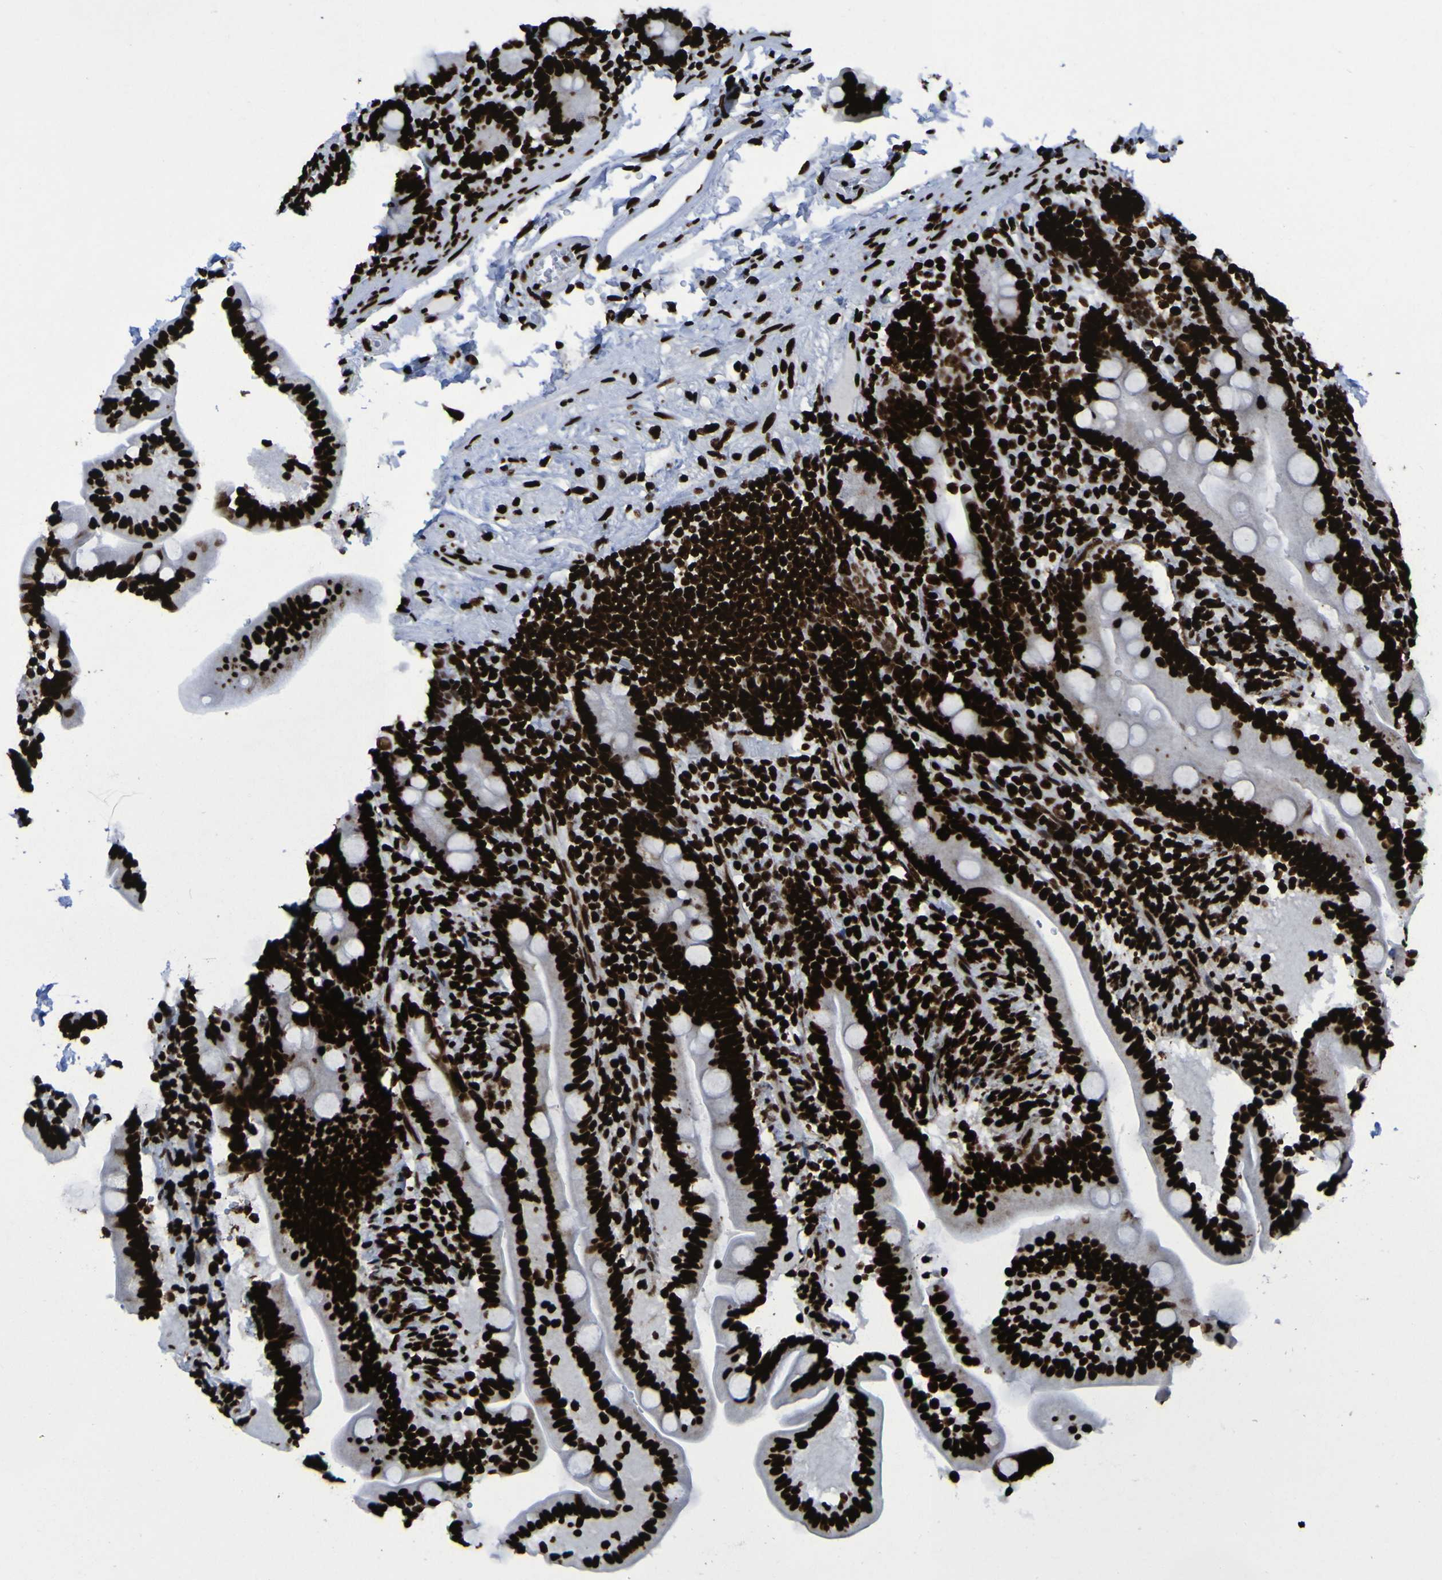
{"staining": {"intensity": "strong", "quantity": ">75%", "location": "nuclear"}, "tissue": "duodenum", "cell_type": "Glandular cells", "image_type": "normal", "snomed": [{"axis": "morphology", "description": "Normal tissue, NOS"}, {"axis": "topography", "description": "Duodenum"}], "caption": "A high-resolution image shows immunohistochemistry staining of normal duodenum, which shows strong nuclear staining in approximately >75% of glandular cells.", "gene": "NPM1", "patient": {"sex": "male", "age": 54}}